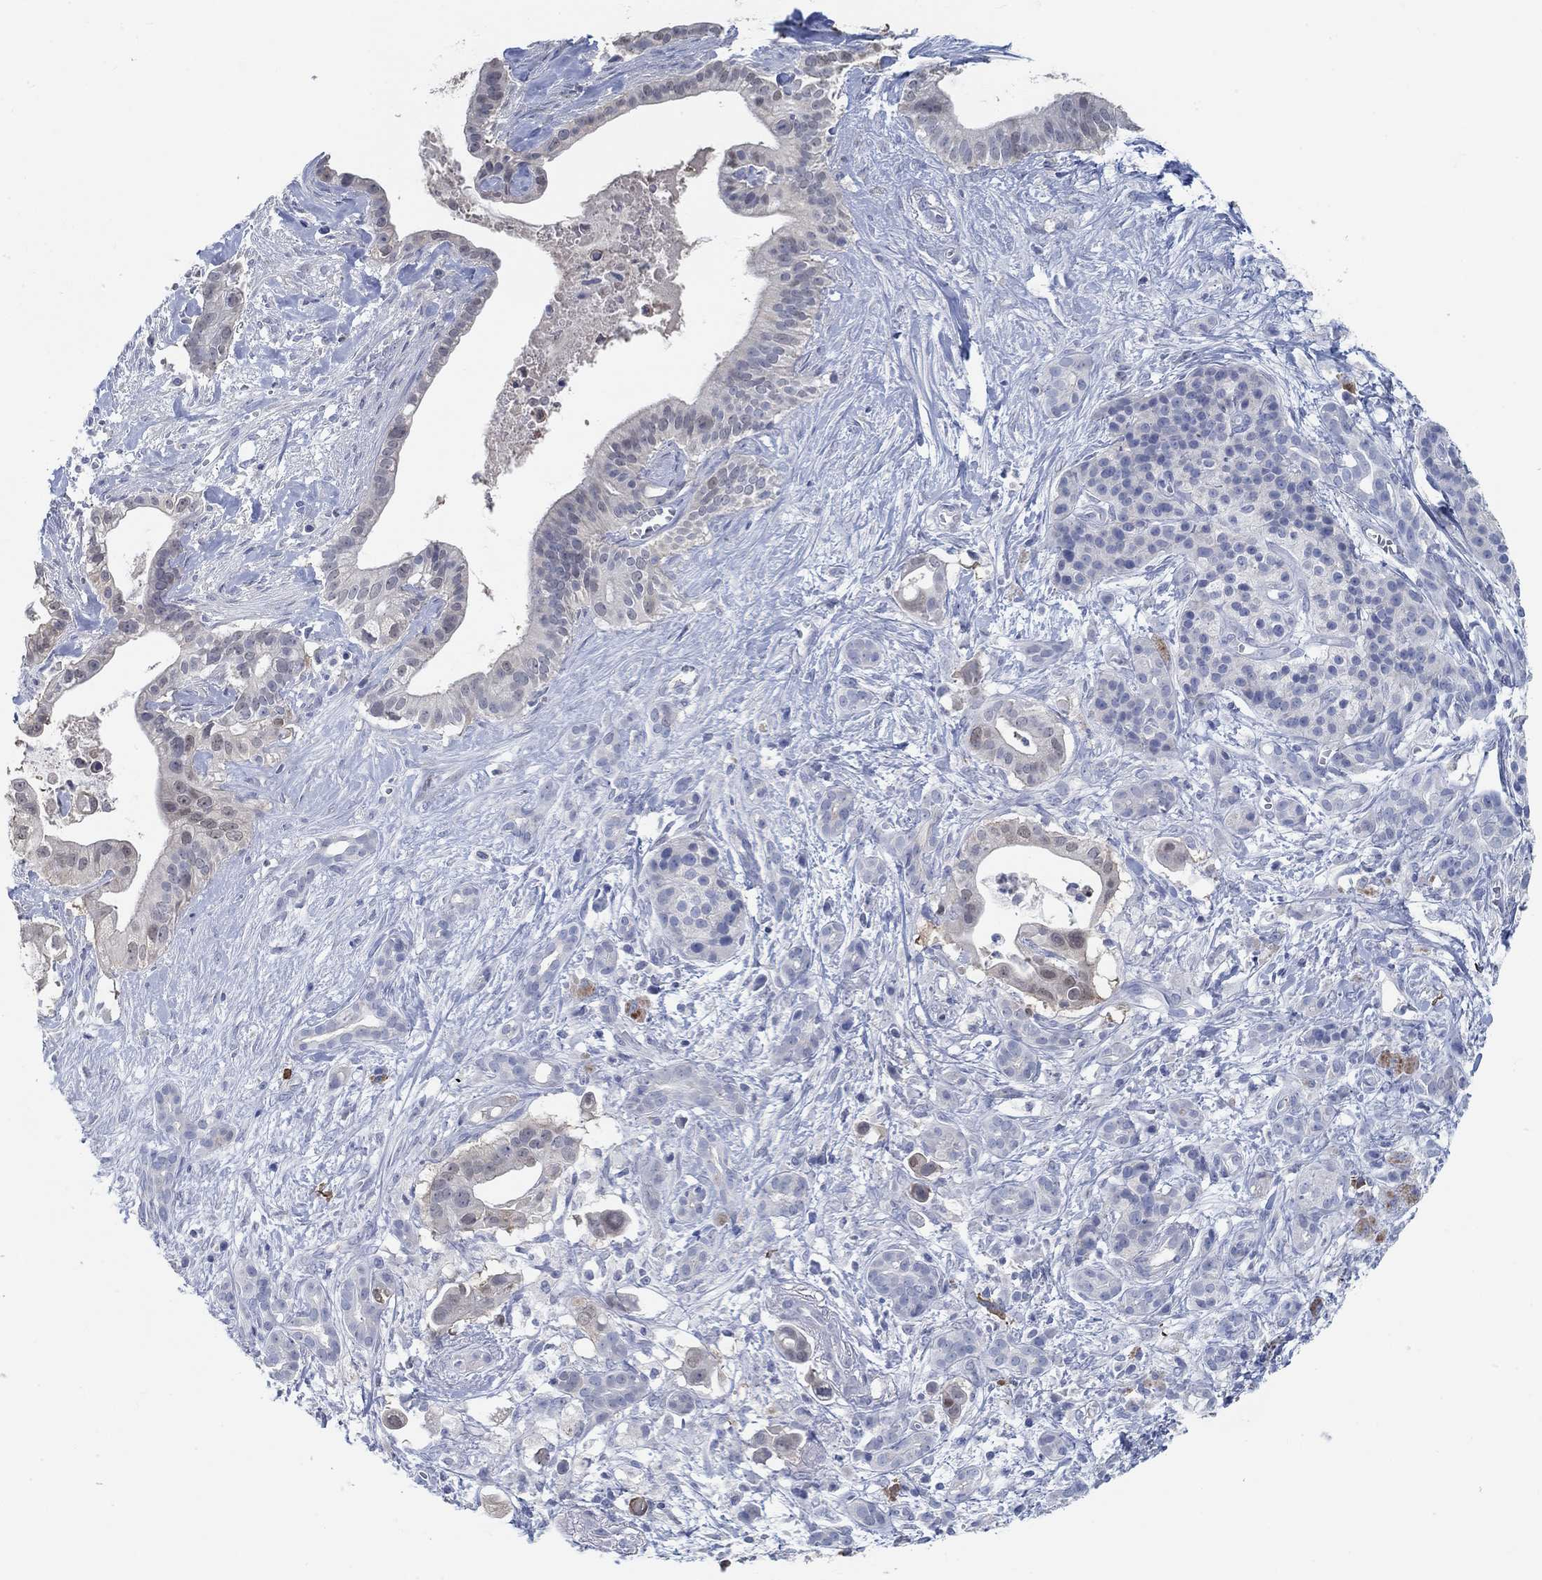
{"staining": {"intensity": "negative", "quantity": "none", "location": "none"}, "tissue": "pancreatic cancer", "cell_type": "Tumor cells", "image_type": "cancer", "snomed": [{"axis": "morphology", "description": "Adenocarcinoma, NOS"}, {"axis": "topography", "description": "Pancreas"}], "caption": "Tumor cells show no significant expression in pancreatic adenocarcinoma.", "gene": "TEKT4", "patient": {"sex": "male", "age": 61}}